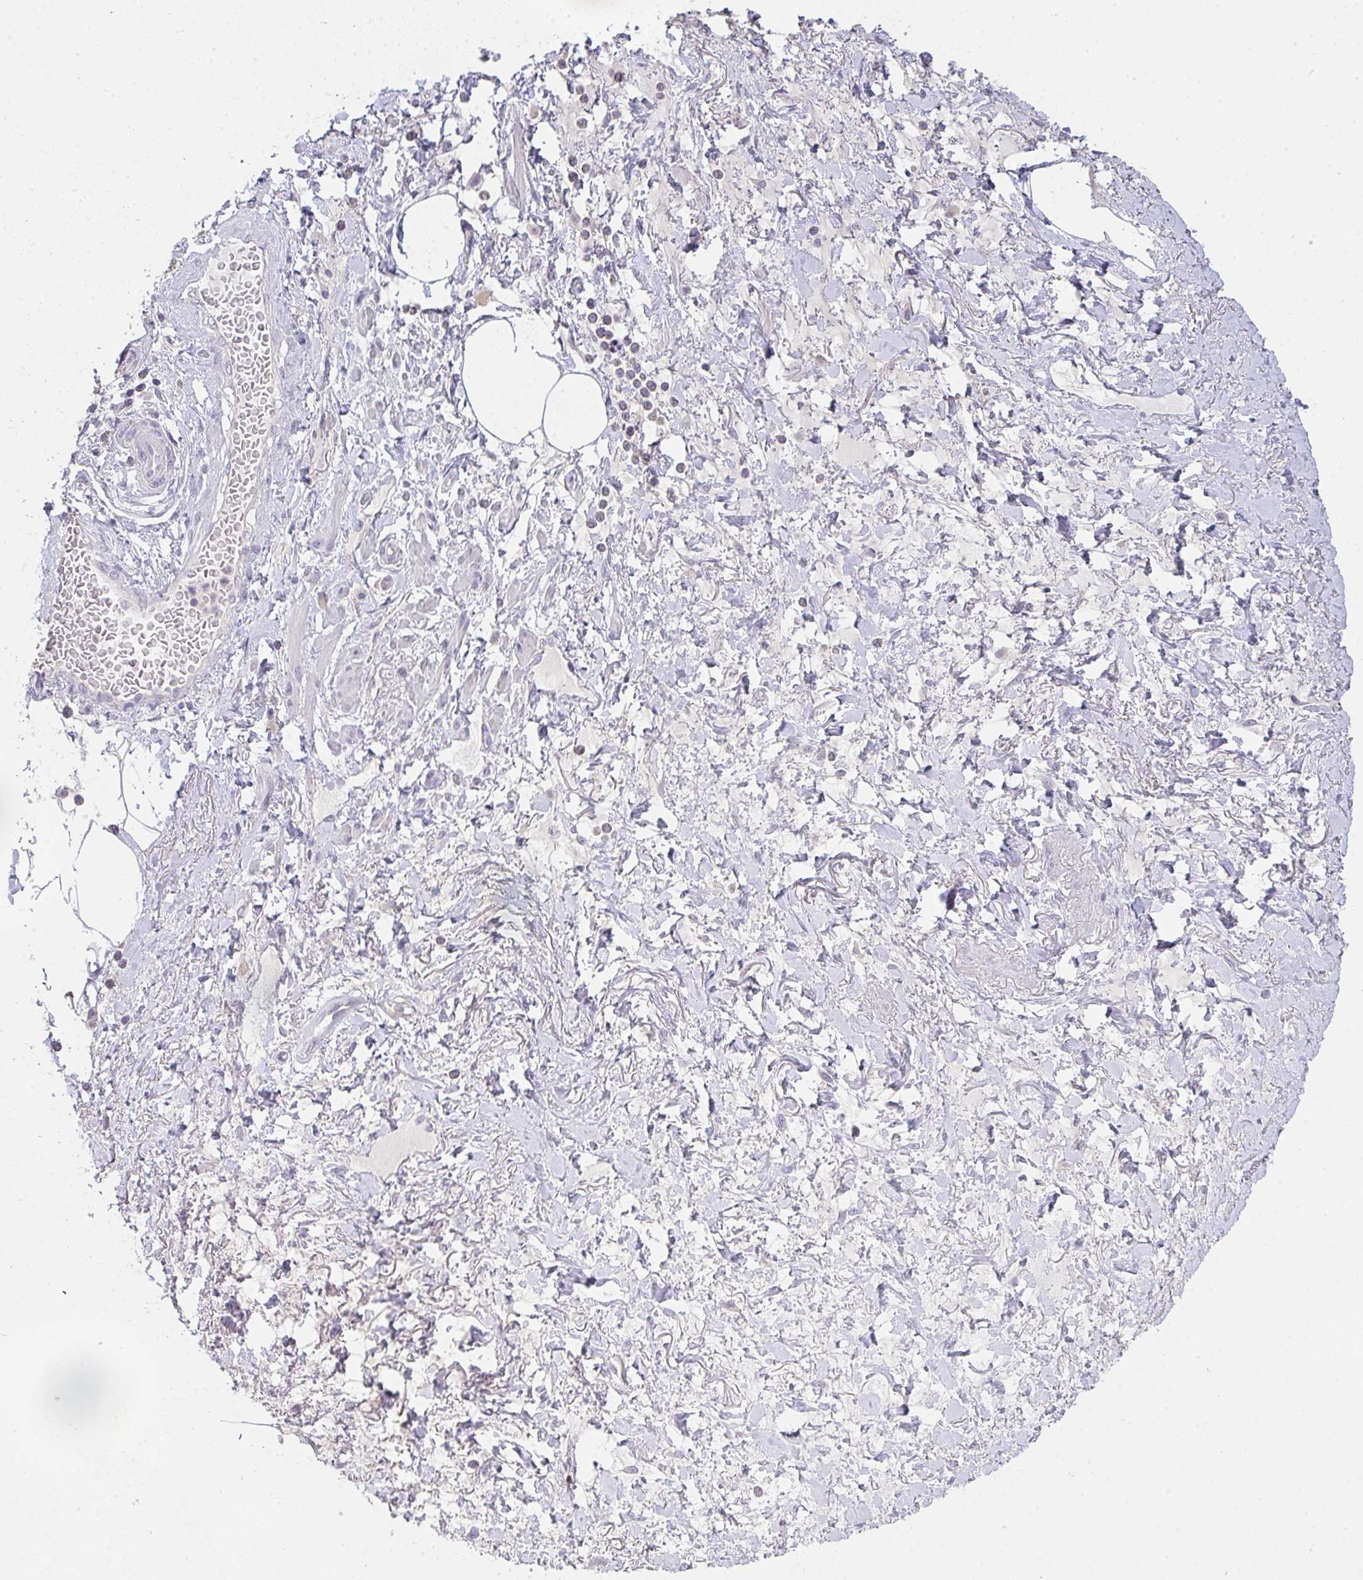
{"staining": {"intensity": "negative", "quantity": "none", "location": "none"}, "tissue": "adipose tissue", "cell_type": "Adipocytes", "image_type": "normal", "snomed": [{"axis": "morphology", "description": "Normal tissue, NOS"}, {"axis": "topography", "description": "Vagina"}, {"axis": "topography", "description": "Peripheral nerve tissue"}], "caption": "Adipocytes show no significant protein positivity in benign adipose tissue. Nuclei are stained in blue.", "gene": "TMEM219", "patient": {"sex": "female", "age": 71}}